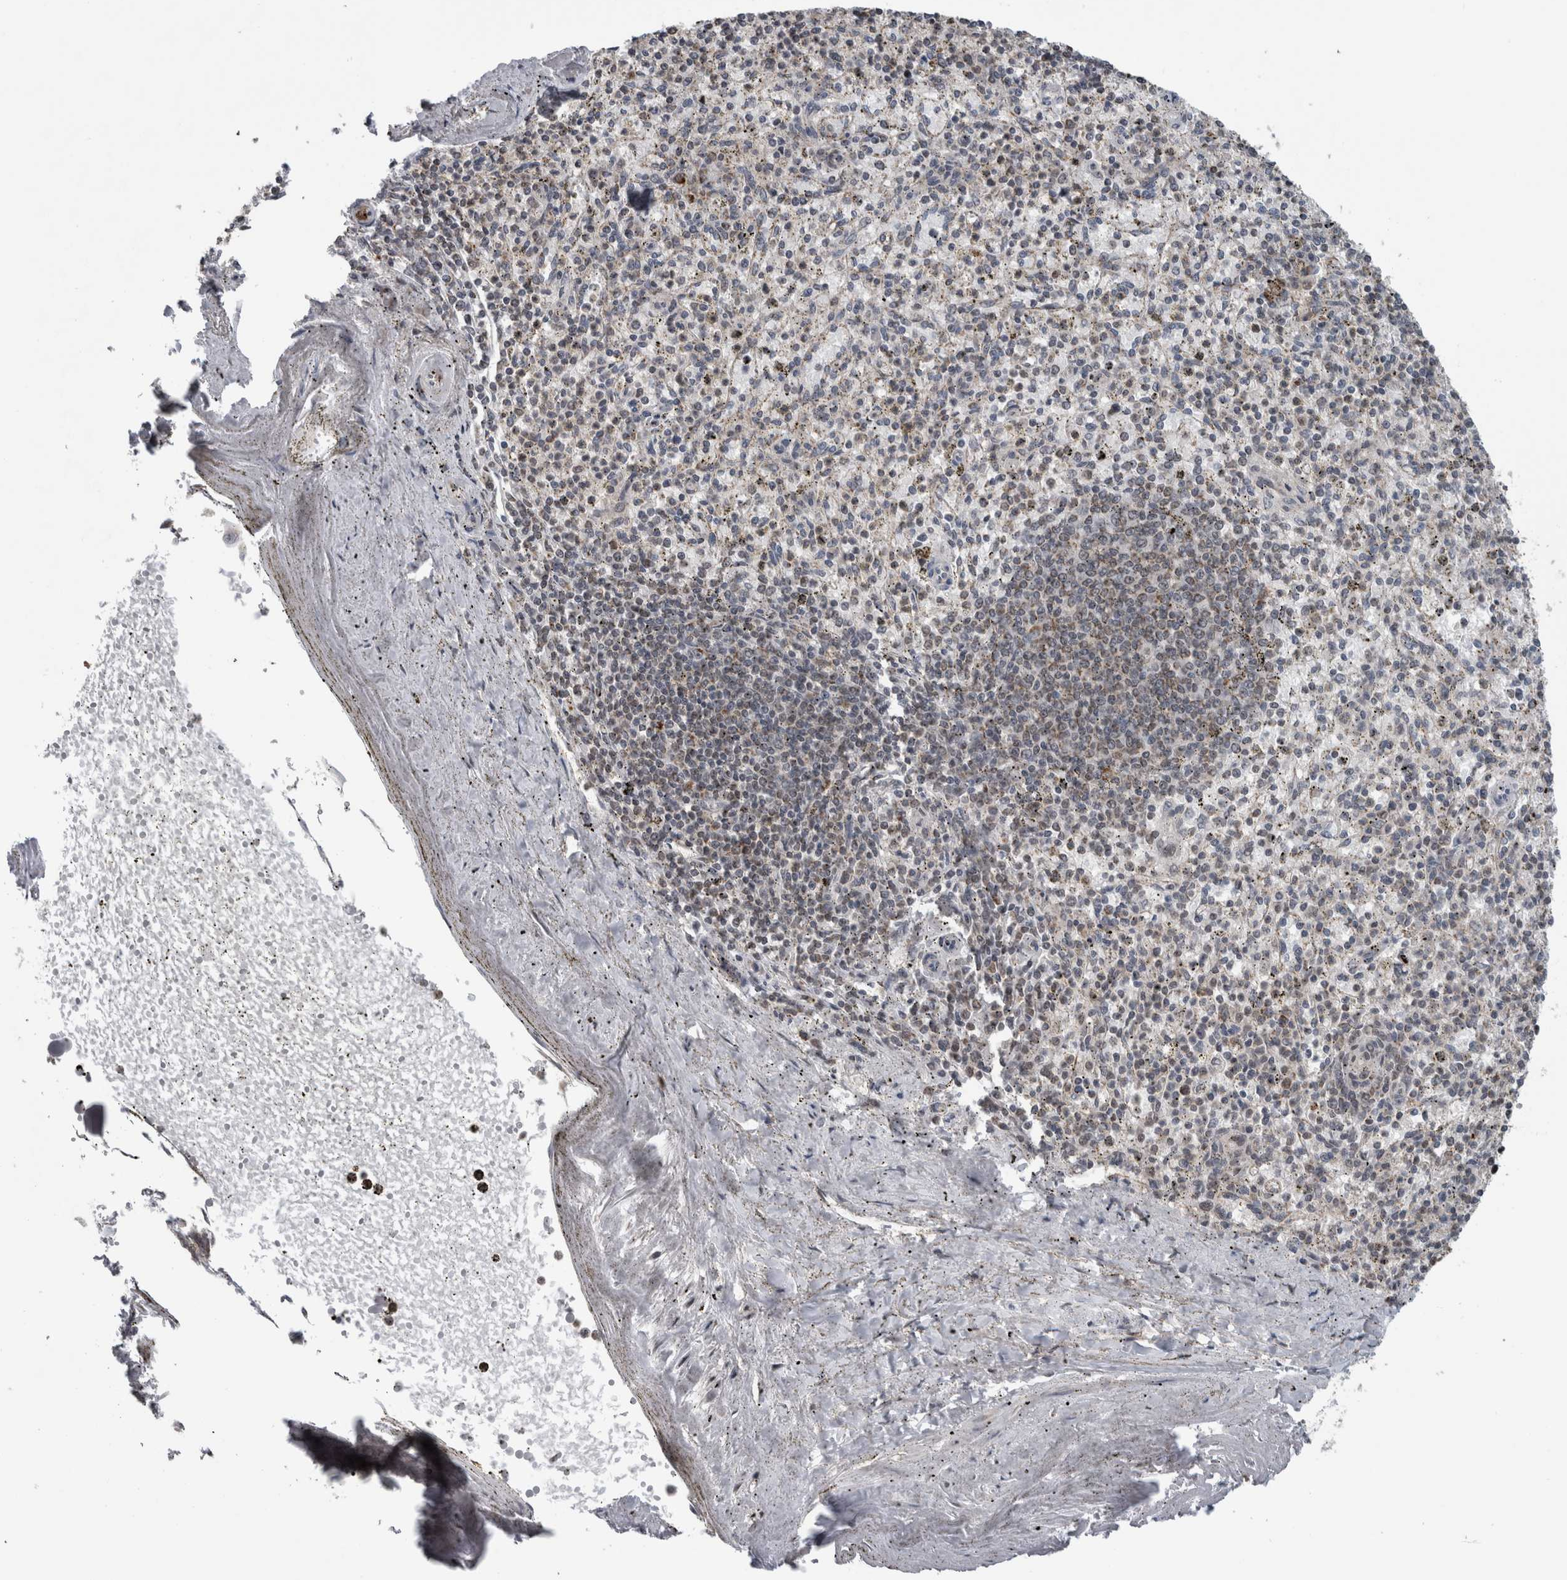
{"staining": {"intensity": "weak", "quantity": "<25%", "location": "cytoplasmic/membranous"}, "tissue": "spleen", "cell_type": "Cells in red pulp", "image_type": "normal", "snomed": [{"axis": "morphology", "description": "Normal tissue, NOS"}, {"axis": "topography", "description": "Spleen"}], "caption": "Cells in red pulp are negative for protein expression in benign human spleen. (DAB (3,3'-diaminobenzidine) immunohistochemistry with hematoxylin counter stain).", "gene": "OR2K2", "patient": {"sex": "male", "age": 72}}